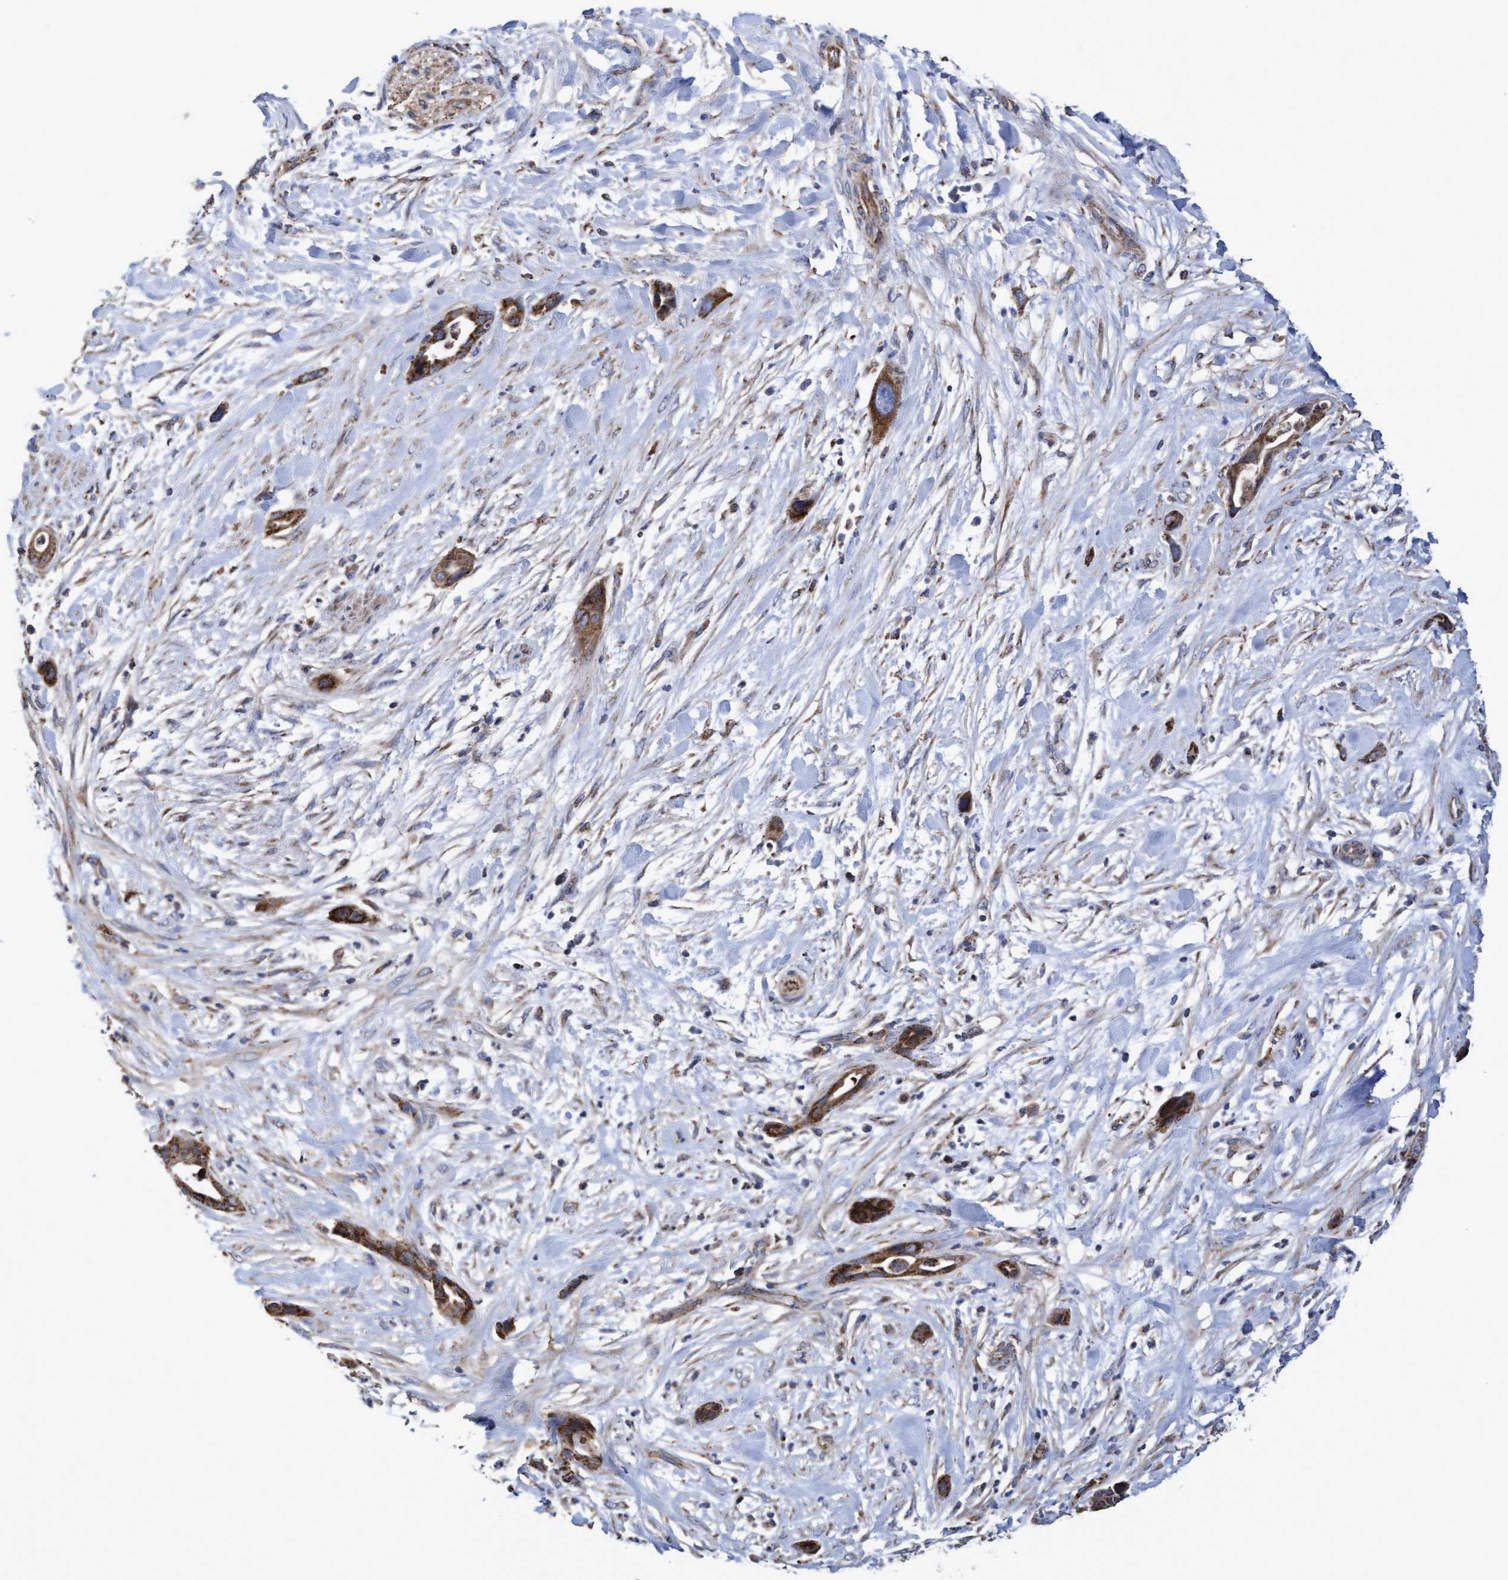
{"staining": {"intensity": "strong", "quantity": ">75%", "location": "cytoplasmic/membranous"}, "tissue": "pancreatic cancer", "cell_type": "Tumor cells", "image_type": "cancer", "snomed": [{"axis": "morphology", "description": "Adenocarcinoma, NOS"}, {"axis": "topography", "description": "Pancreas"}], "caption": "This image reveals pancreatic cancer stained with IHC to label a protein in brown. The cytoplasmic/membranous of tumor cells show strong positivity for the protein. Nuclei are counter-stained blue.", "gene": "COBL", "patient": {"sex": "male", "age": 59}}